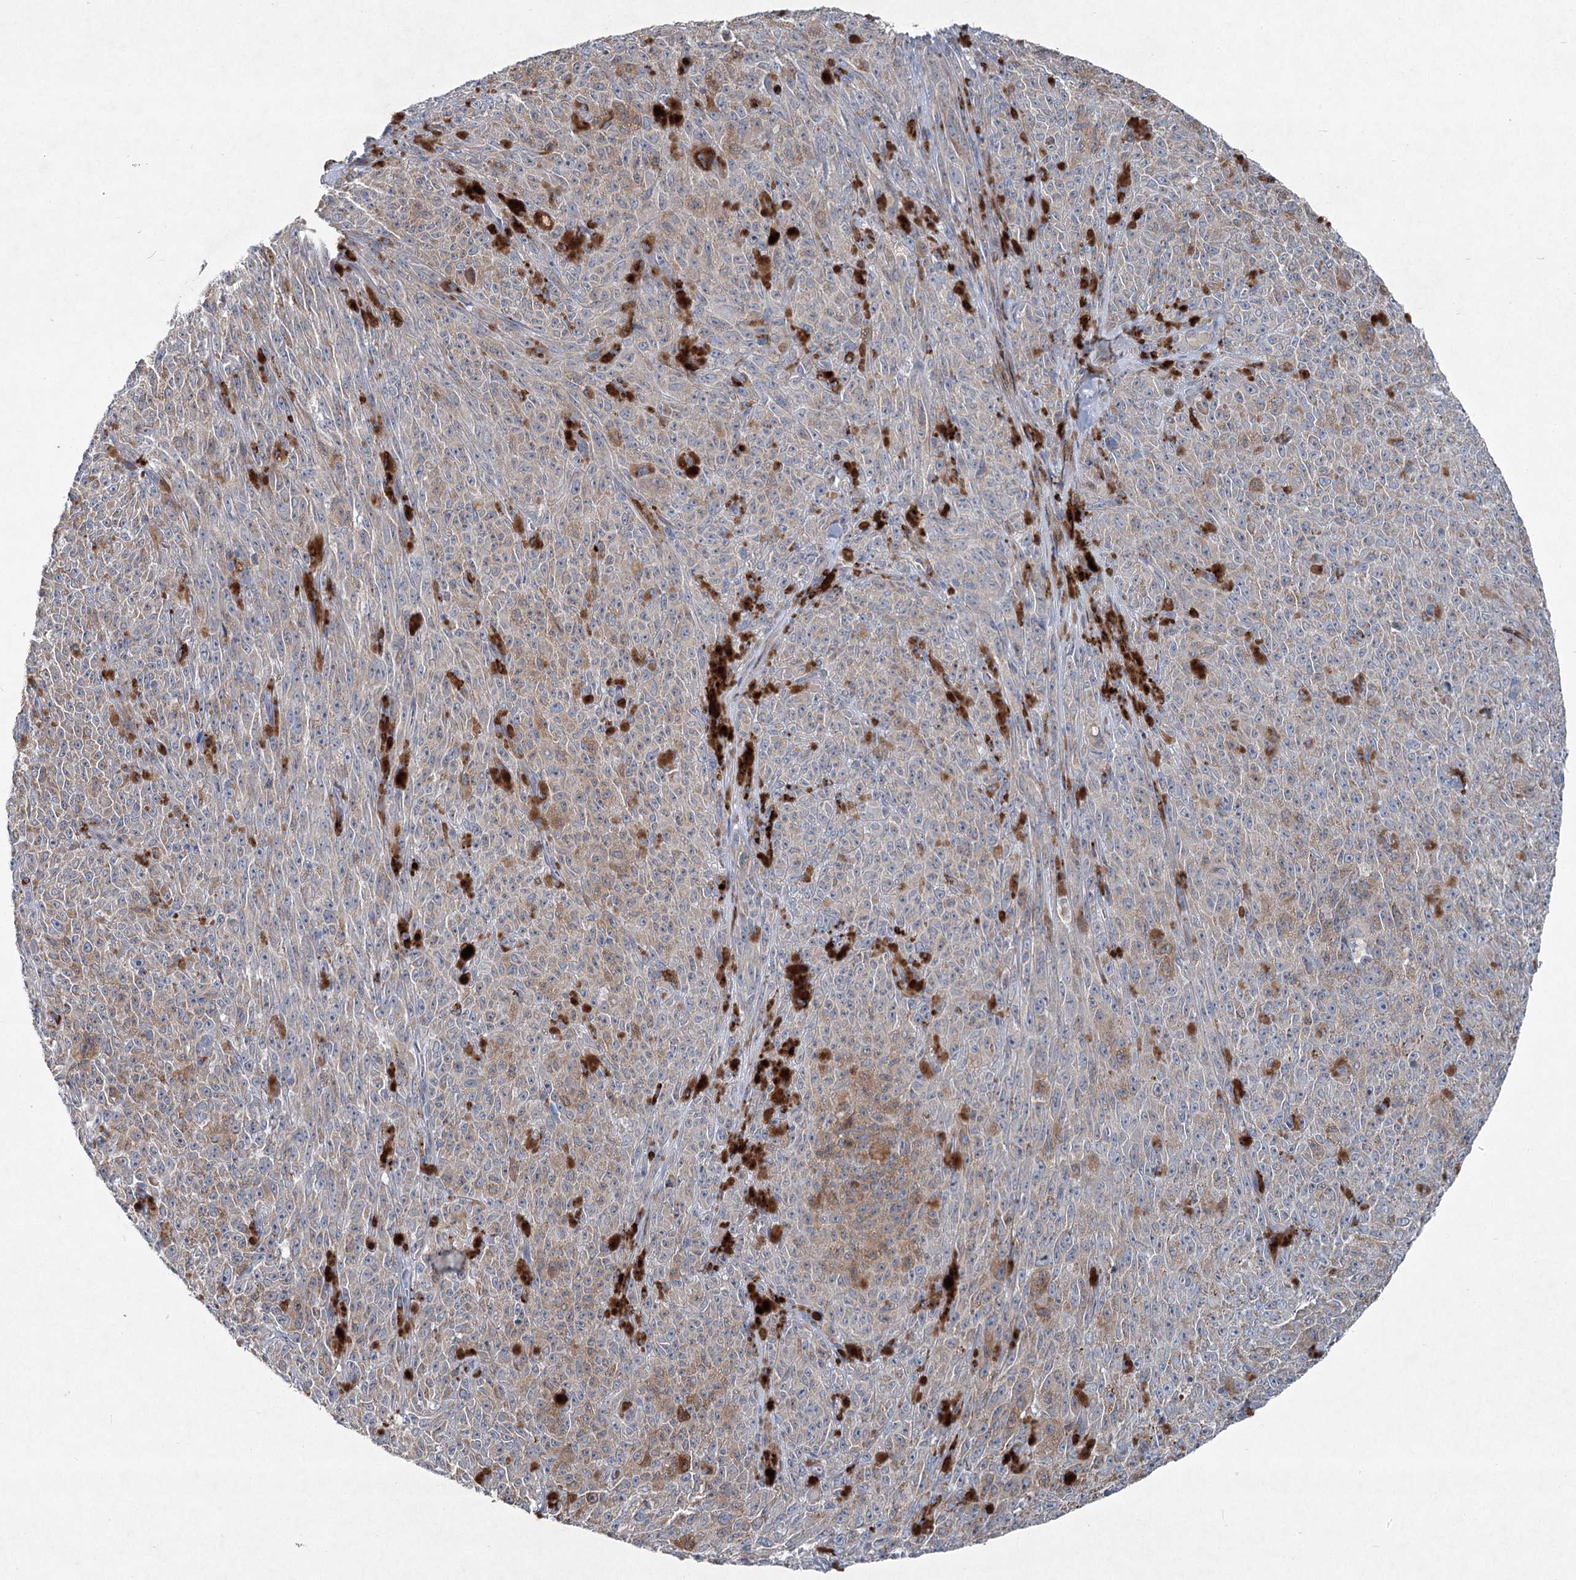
{"staining": {"intensity": "weak", "quantity": "<25%", "location": "cytoplasmic/membranous"}, "tissue": "melanoma", "cell_type": "Tumor cells", "image_type": "cancer", "snomed": [{"axis": "morphology", "description": "Malignant melanoma, NOS"}, {"axis": "topography", "description": "Skin"}], "caption": "Tumor cells are negative for brown protein staining in malignant melanoma. The staining was performed using DAB to visualize the protein expression in brown, while the nuclei were stained in blue with hematoxylin (Magnification: 20x).", "gene": "PLA2G12A", "patient": {"sex": "female", "age": 82}}